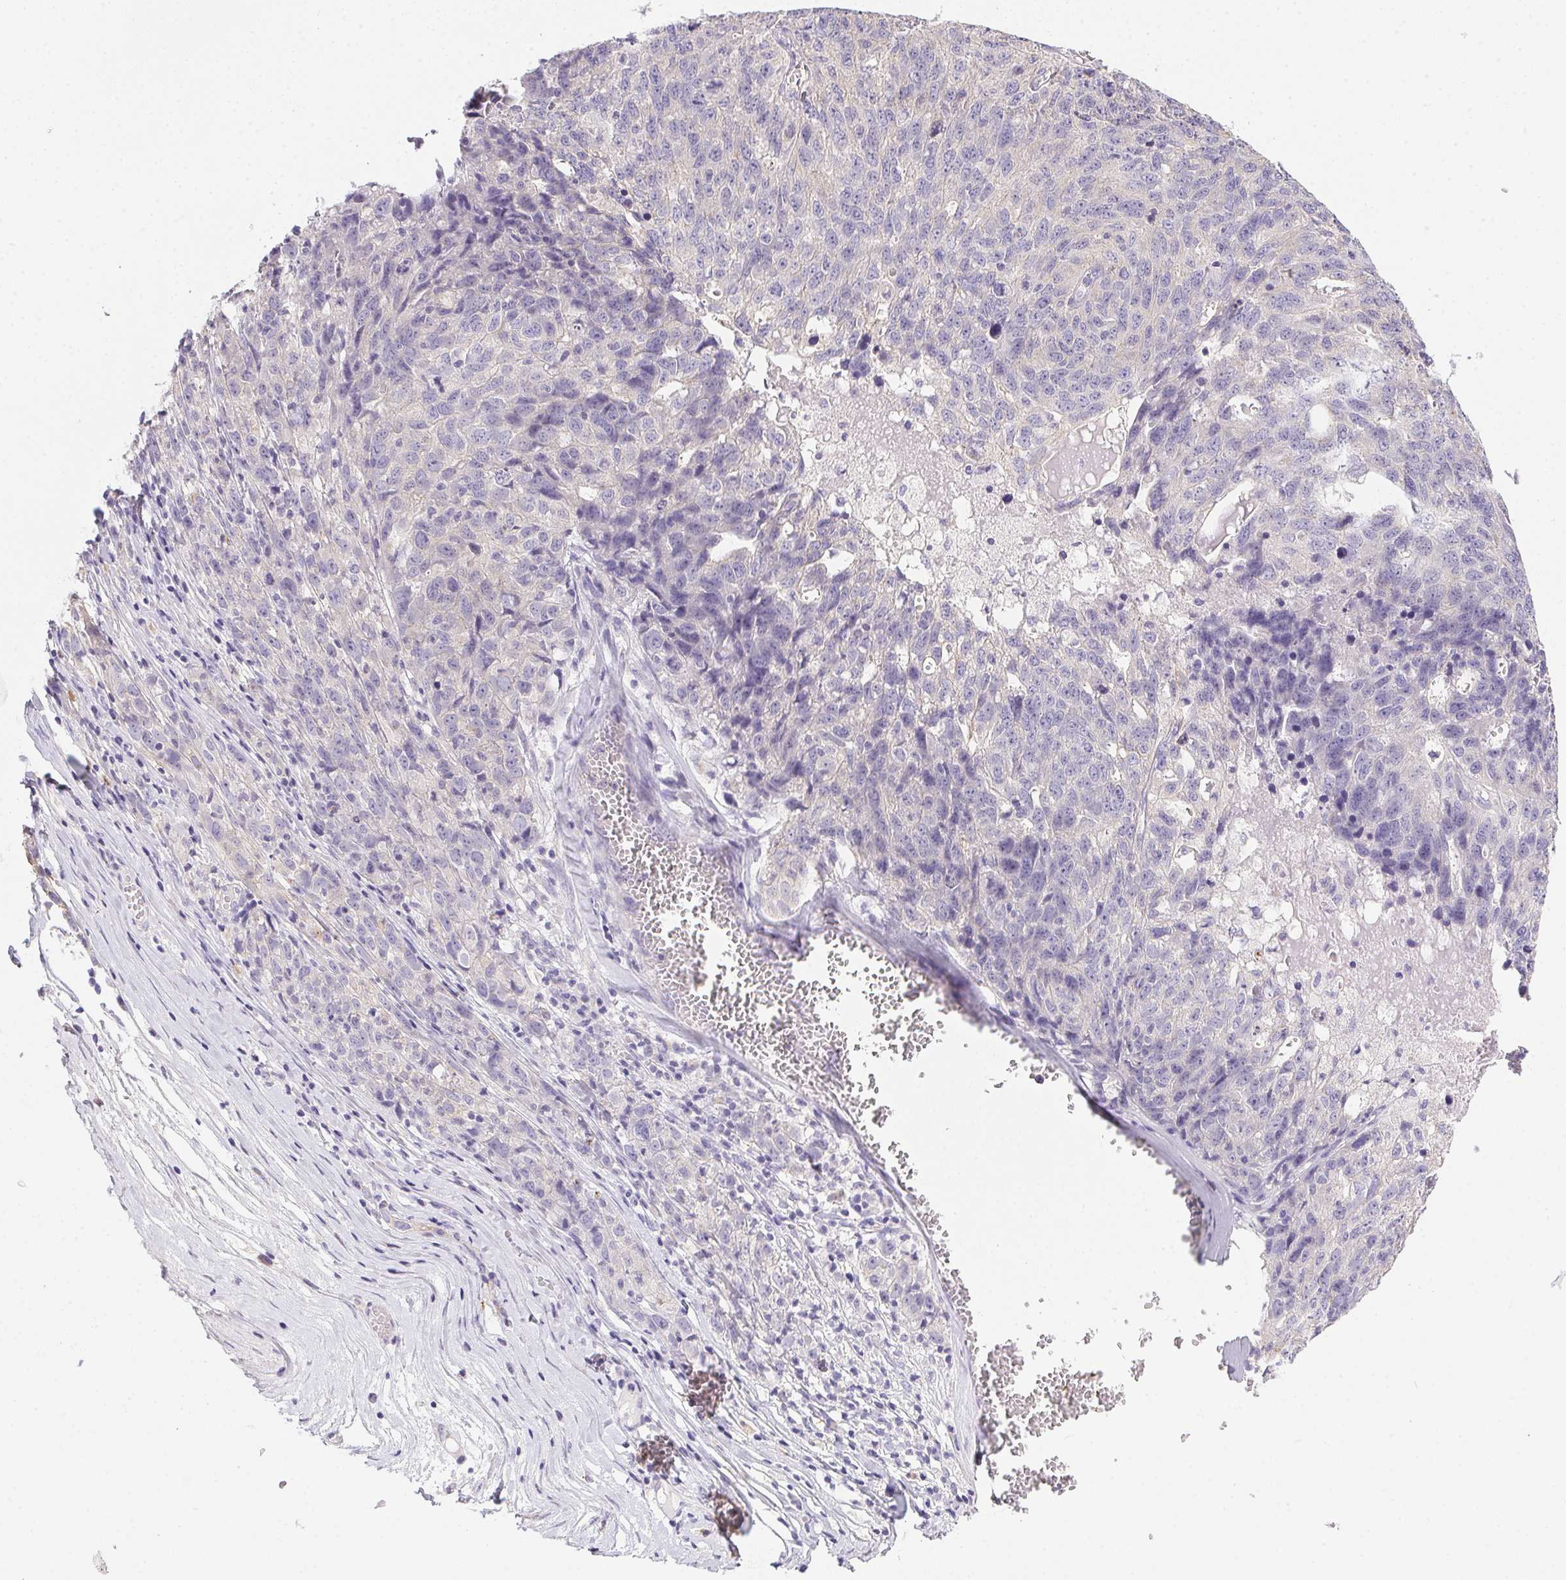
{"staining": {"intensity": "negative", "quantity": "none", "location": "none"}, "tissue": "ovarian cancer", "cell_type": "Tumor cells", "image_type": "cancer", "snomed": [{"axis": "morphology", "description": "Cystadenocarcinoma, serous, NOS"}, {"axis": "topography", "description": "Ovary"}], "caption": "Protein analysis of ovarian cancer shows no significant positivity in tumor cells. (DAB (3,3'-diaminobenzidine) immunohistochemistry (IHC) visualized using brightfield microscopy, high magnification).", "gene": "SLC17A7", "patient": {"sex": "female", "age": 71}}